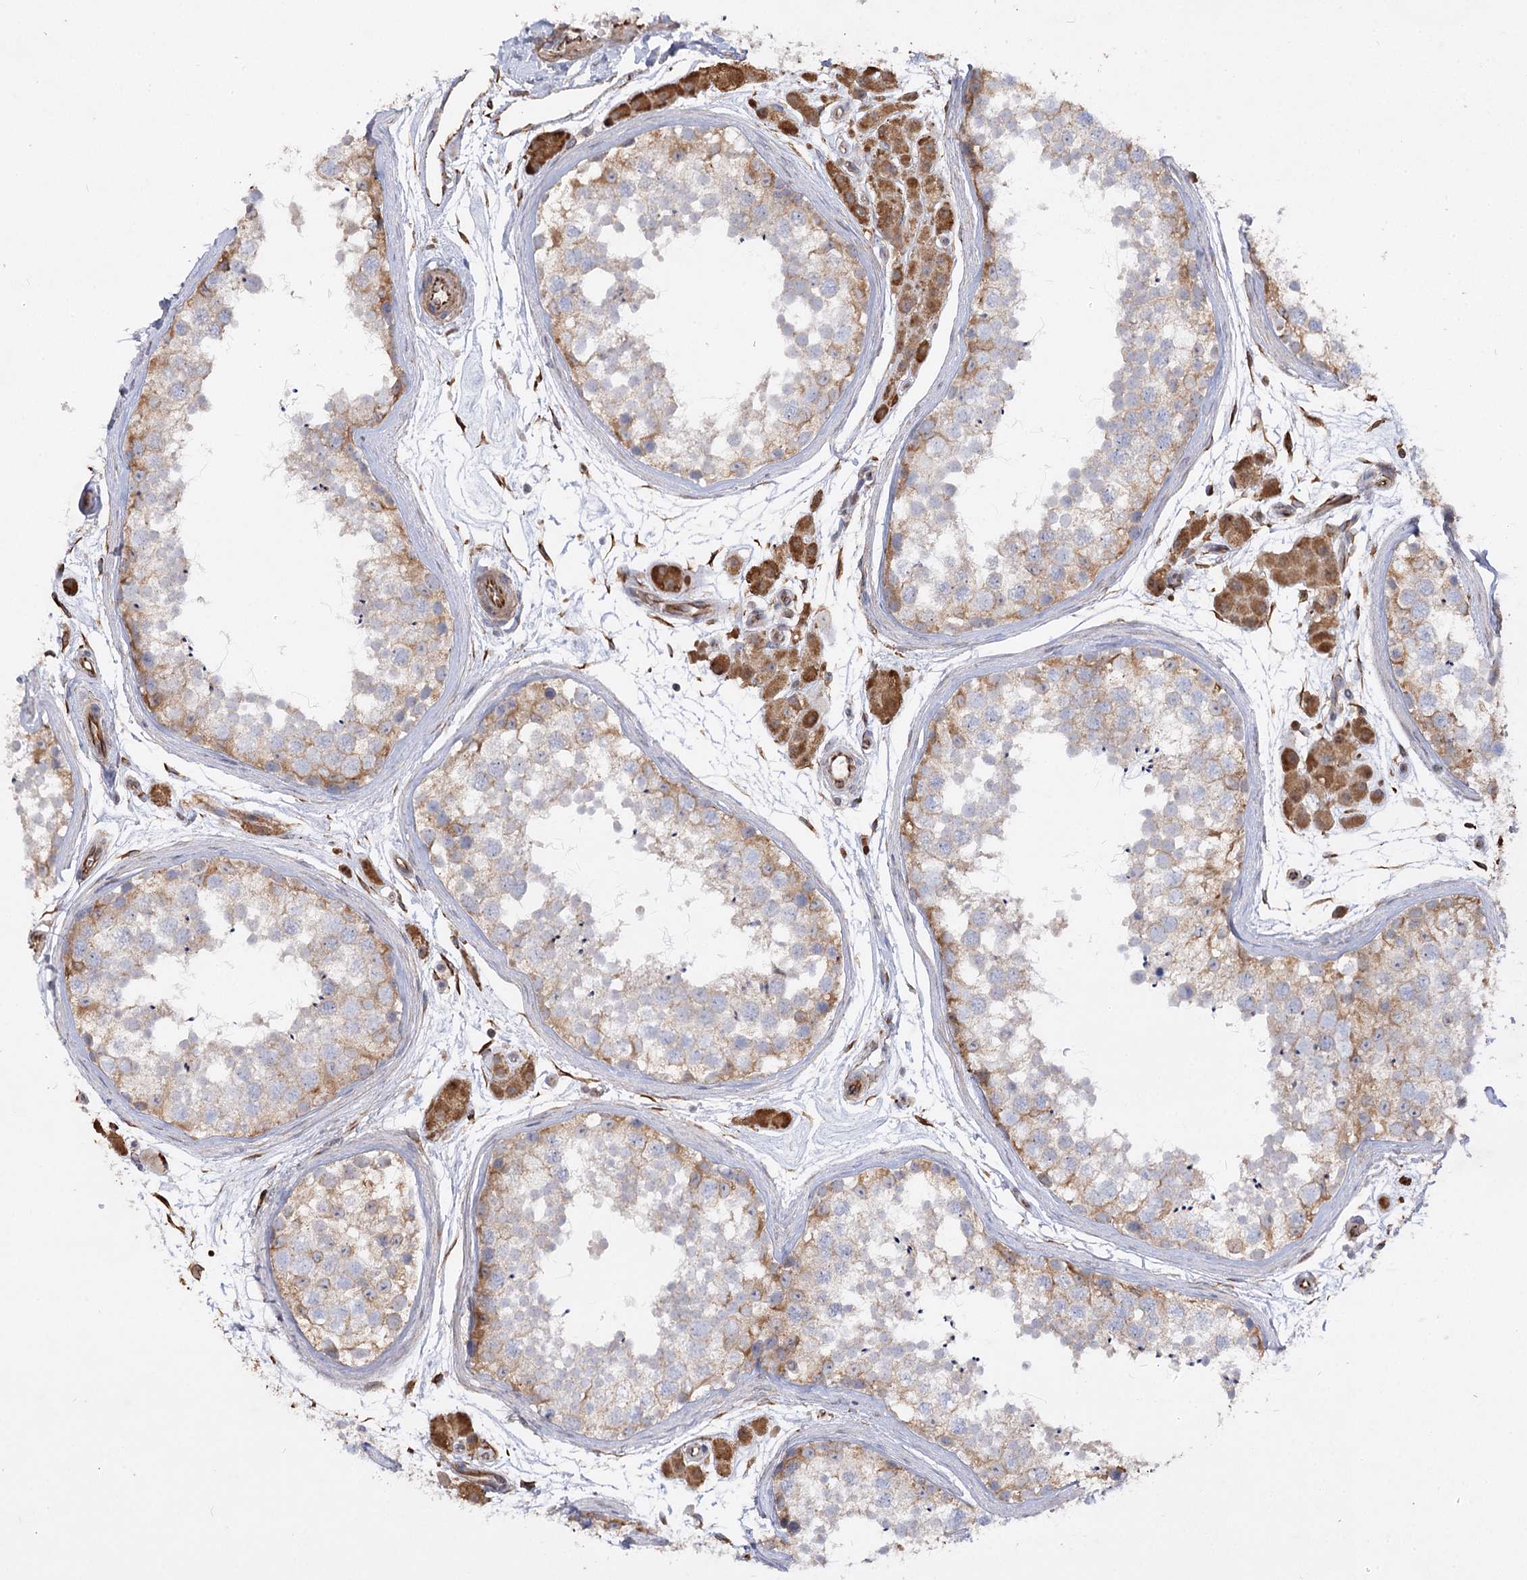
{"staining": {"intensity": "moderate", "quantity": "<25%", "location": "cytoplasmic/membranous"}, "tissue": "testis", "cell_type": "Cells in seminiferous ducts", "image_type": "normal", "snomed": [{"axis": "morphology", "description": "Normal tissue, NOS"}, {"axis": "topography", "description": "Testis"}], "caption": "IHC of unremarkable testis exhibits low levels of moderate cytoplasmic/membranous staining in about <25% of cells in seminiferous ducts.", "gene": "KIAA0825", "patient": {"sex": "male", "age": 56}}